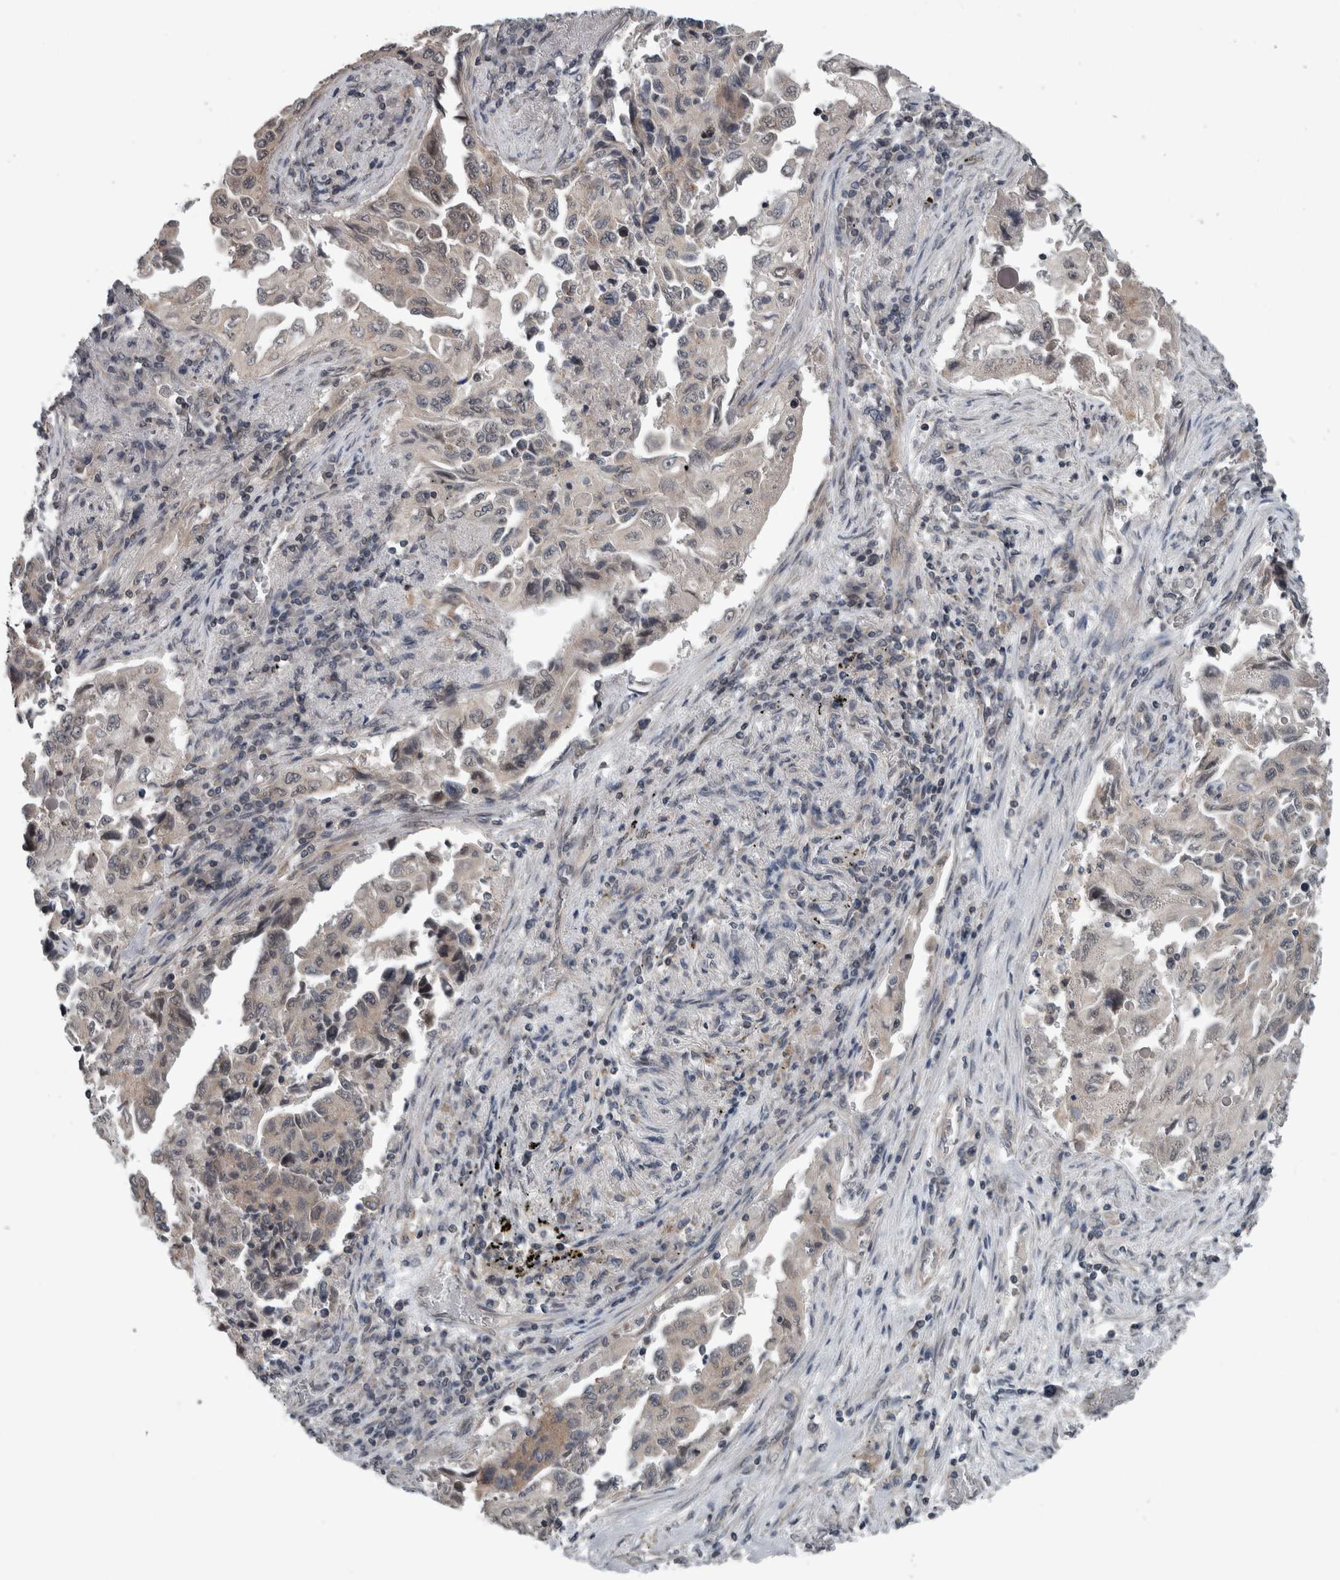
{"staining": {"intensity": "negative", "quantity": "none", "location": "none"}, "tissue": "lung cancer", "cell_type": "Tumor cells", "image_type": "cancer", "snomed": [{"axis": "morphology", "description": "Adenocarcinoma, NOS"}, {"axis": "topography", "description": "Lung"}], "caption": "Immunohistochemistry (IHC) histopathology image of human lung adenocarcinoma stained for a protein (brown), which exhibits no positivity in tumor cells.", "gene": "ENY2", "patient": {"sex": "female", "age": 51}}